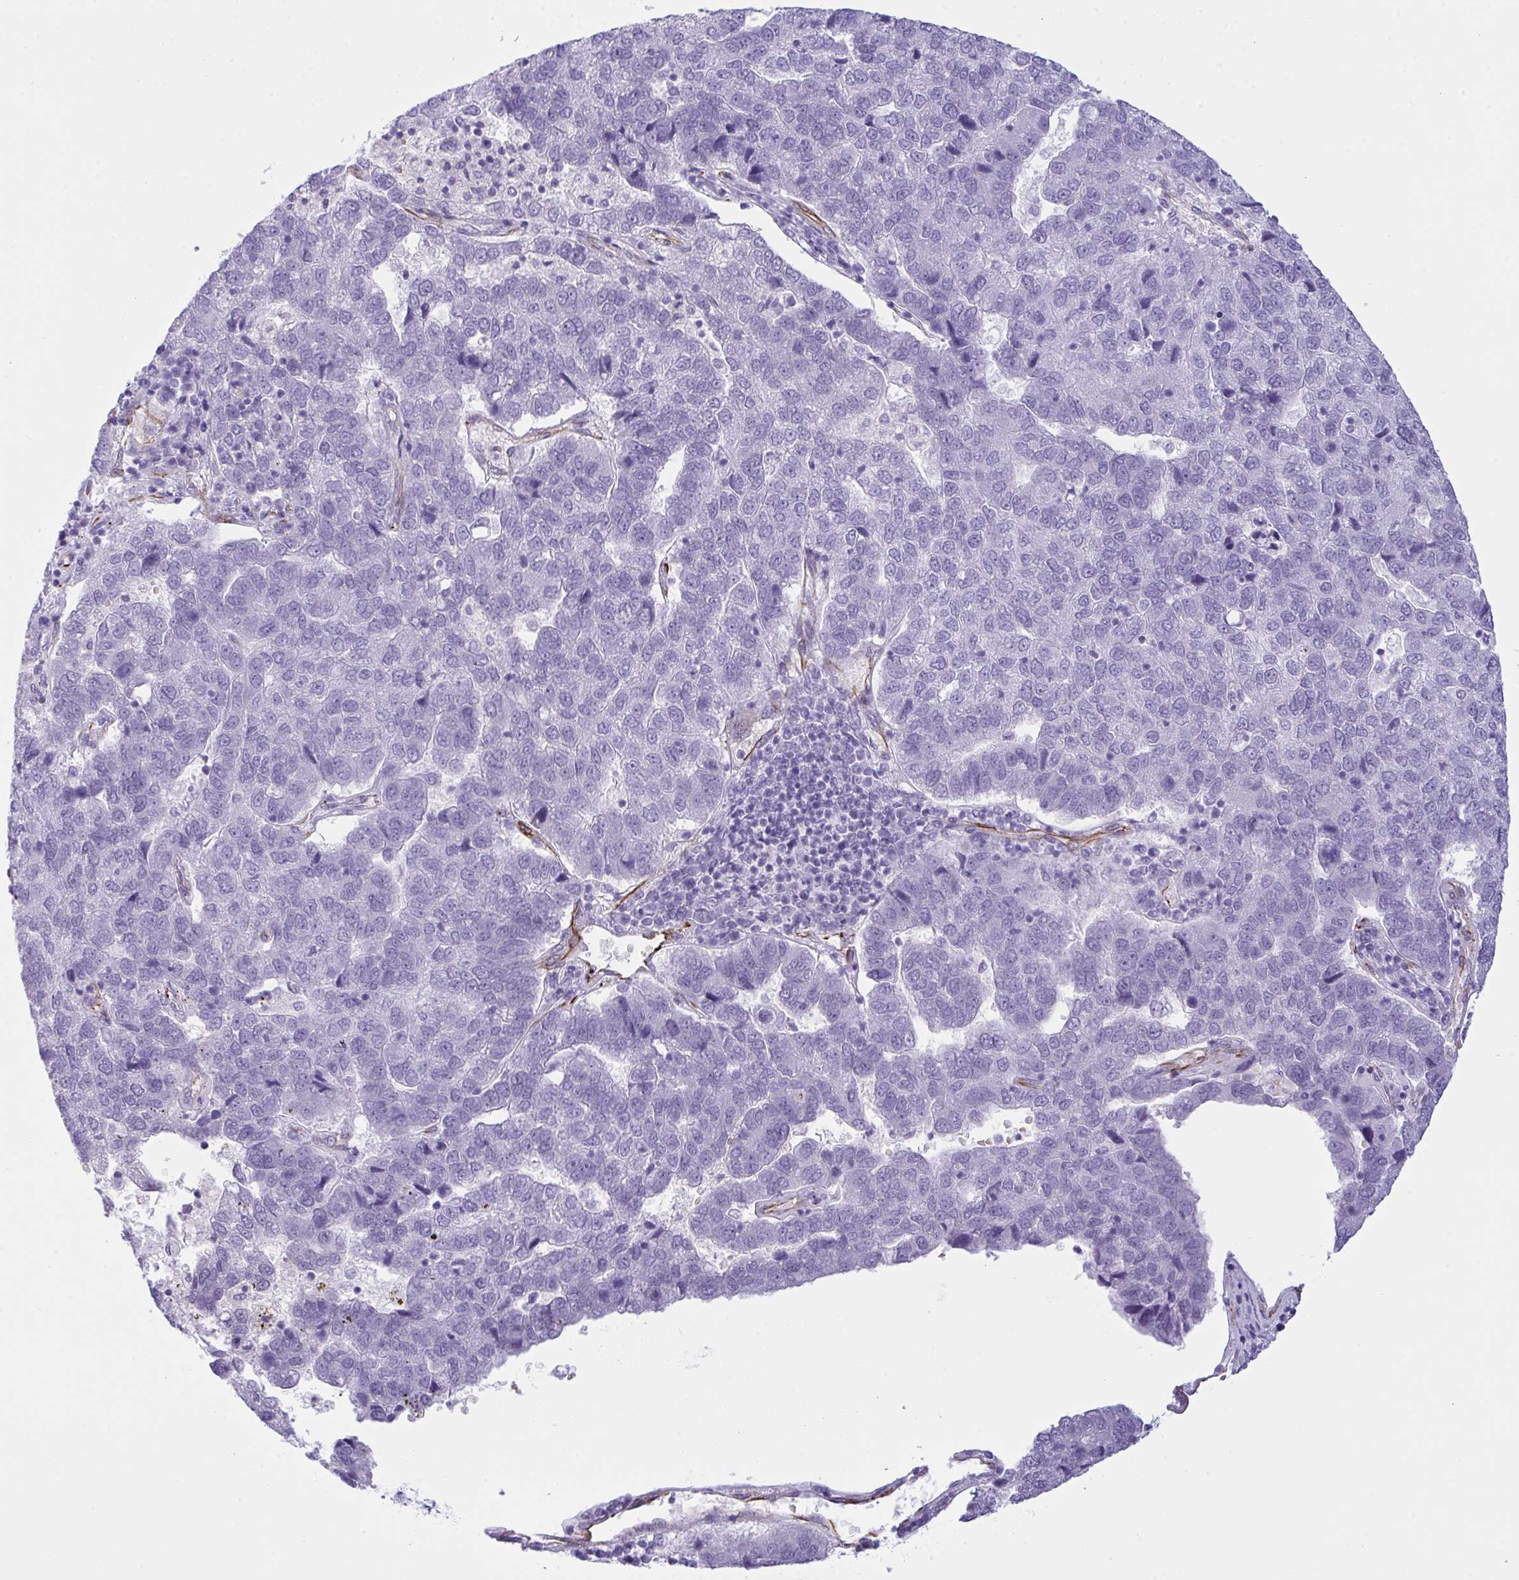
{"staining": {"intensity": "negative", "quantity": "none", "location": "none"}, "tissue": "pancreatic cancer", "cell_type": "Tumor cells", "image_type": "cancer", "snomed": [{"axis": "morphology", "description": "Adenocarcinoma, NOS"}, {"axis": "topography", "description": "Pancreas"}], "caption": "Adenocarcinoma (pancreatic) was stained to show a protein in brown. There is no significant expression in tumor cells.", "gene": "SLC35B1", "patient": {"sex": "female", "age": 61}}